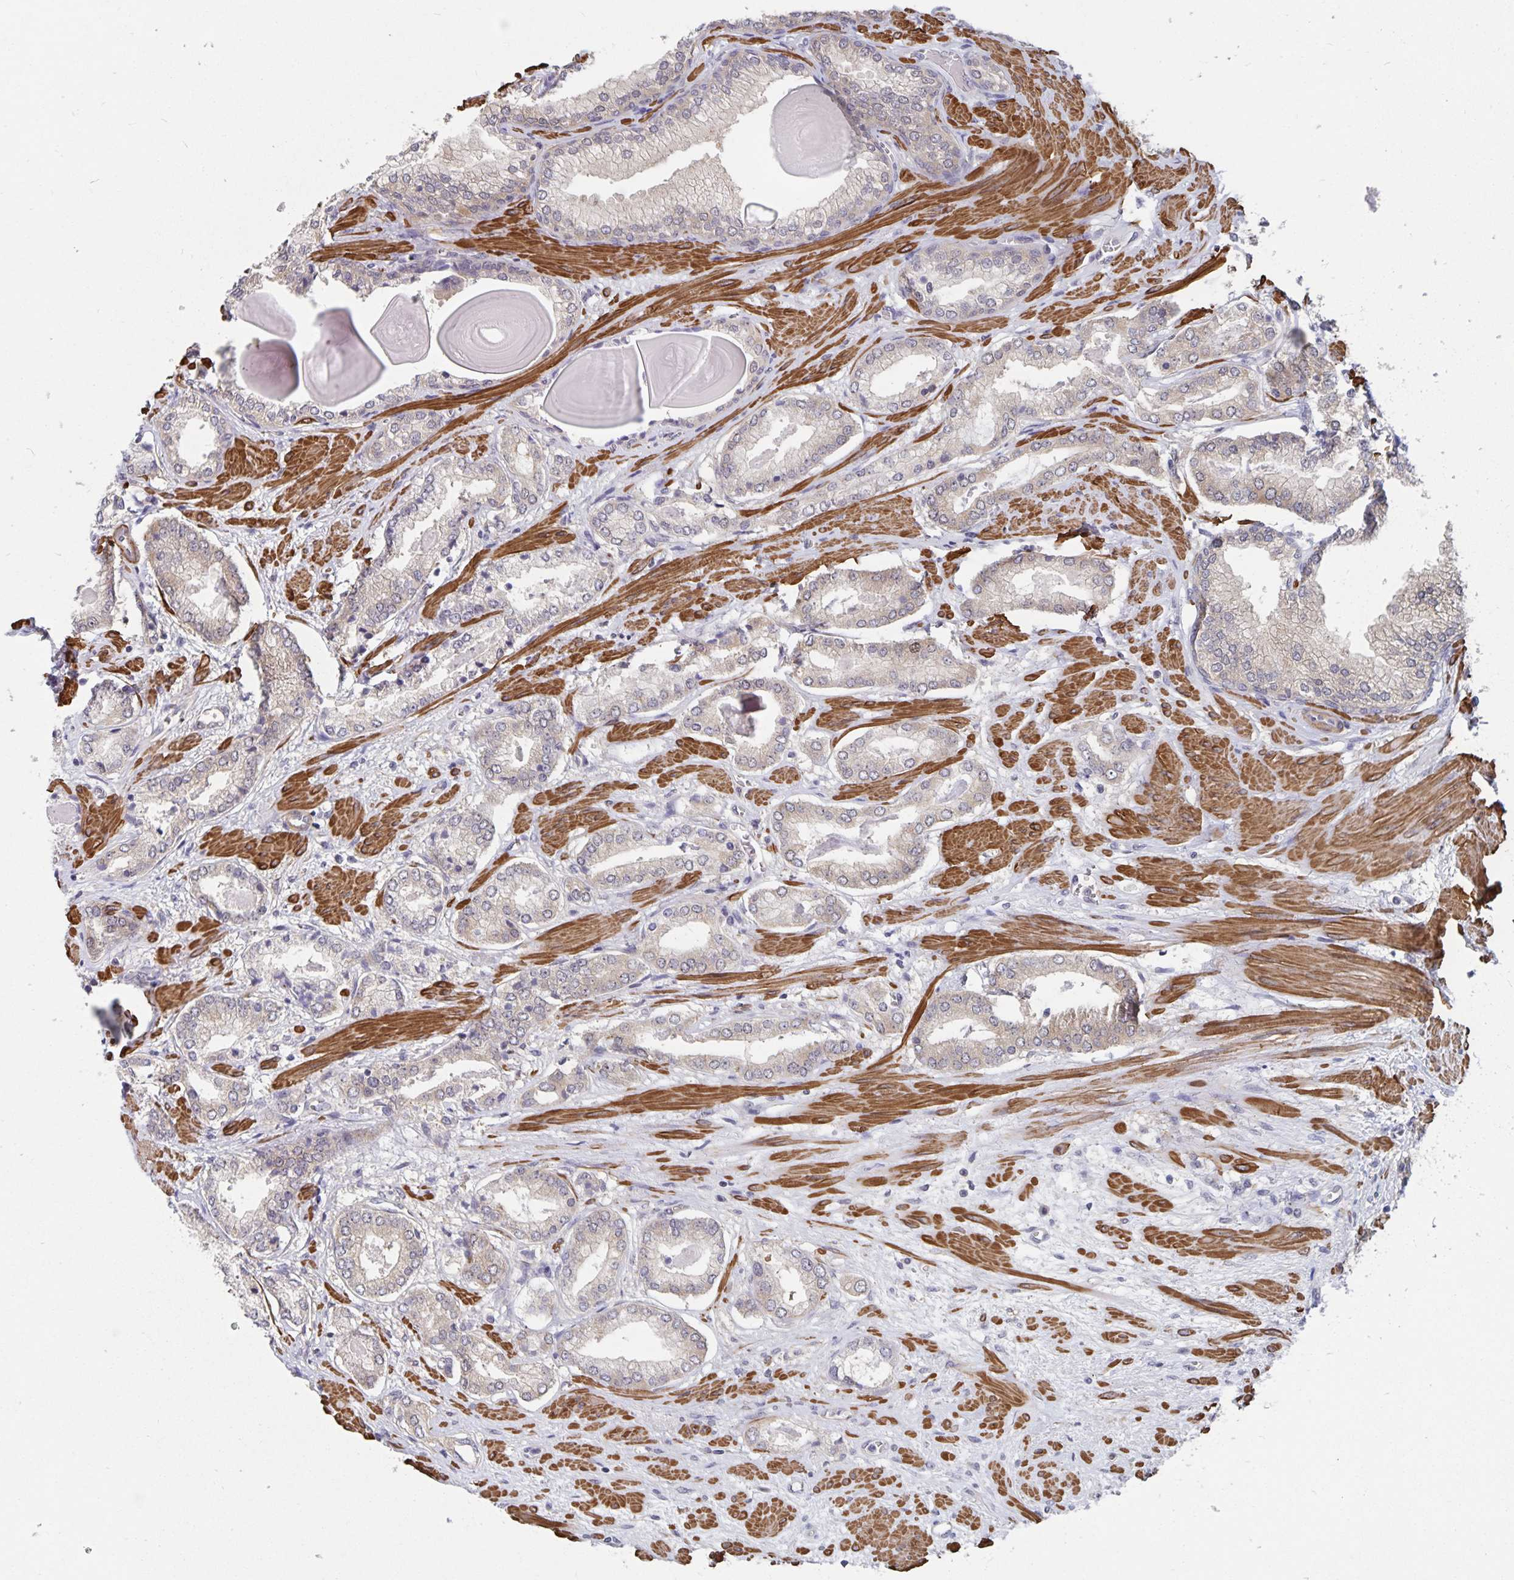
{"staining": {"intensity": "negative", "quantity": "none", "location": "none"}, "tissue": "prostate cancer", "cell_type": "Tumor cells", "image_type": "cancer", "snomed": [{"axis": "morphology", "description": "Adenocarcinoma, Low grade"}, {"axis": "topography", "description": "Prostate"}], "caption": "This is a photomicrograph of immunohistochemistry (IHC) staining of prostate adenocarcinoma (low-grade), which shows no positivity in tumor cells.", "gene": "BAG6", "patient": {"sex": "male", "age": 64}}